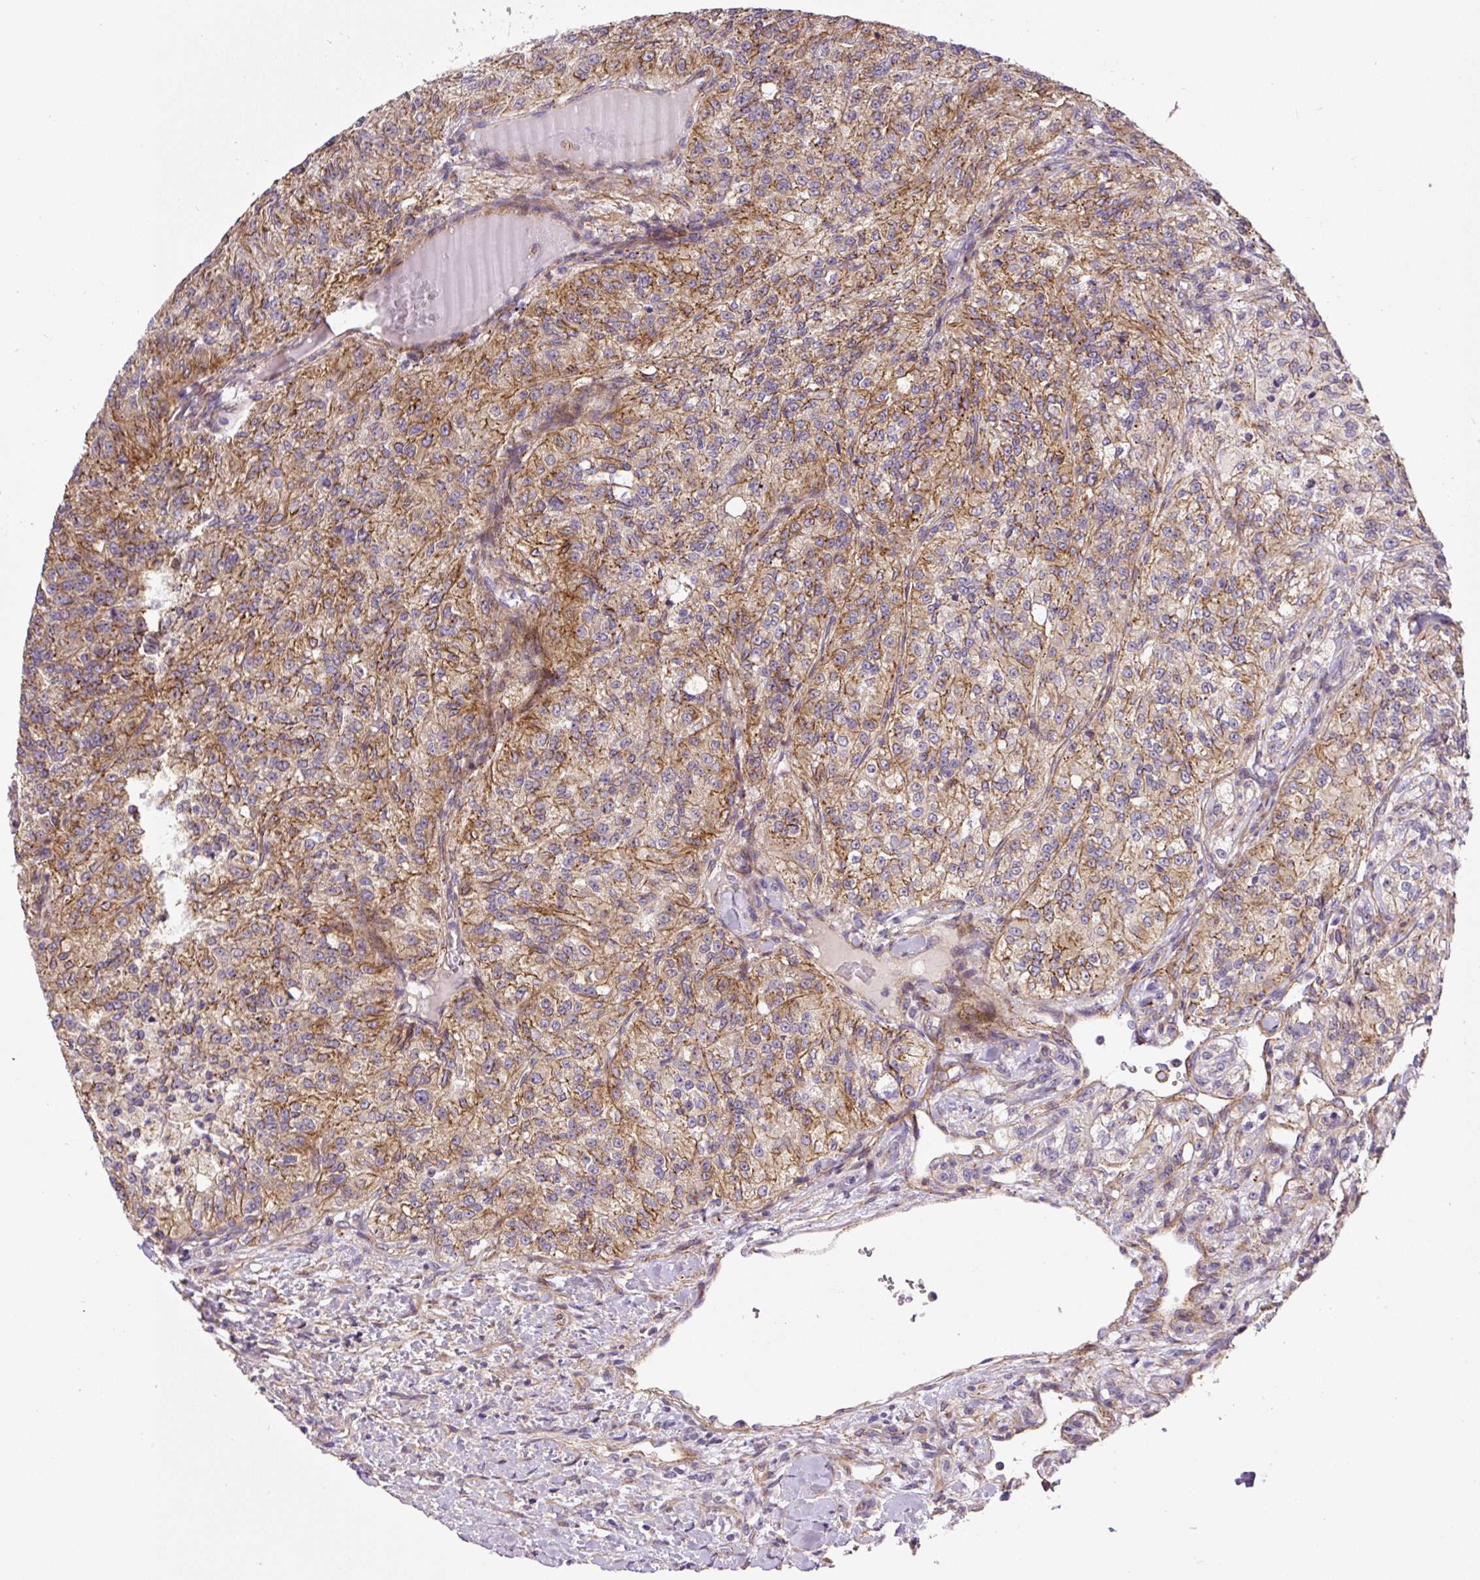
{"staining": {"intensity": "moderate", "quantity": ">75%", "location": "cytoplasmic/membranous"}, "tissue": "renal cancer", "cell_type": "Tumor cells", "image_type": "cancer", "snomed": [{"axis": "morphology", "description": "Adenocarcinoma, NOS"}, {"axis": "topography", "description": "Kidney"}], "caption": "Immunohistochemical staining of human renal adenocarcinoma reveals medium levels of moderate cytoplasmic/membranous staining in about >75% of tumor cells. Immunohistochemistry stains the protein in brown and the nuclei are stained blue.", "gene": "RNF170", "patient": {"sex": "female", "age": 63}}